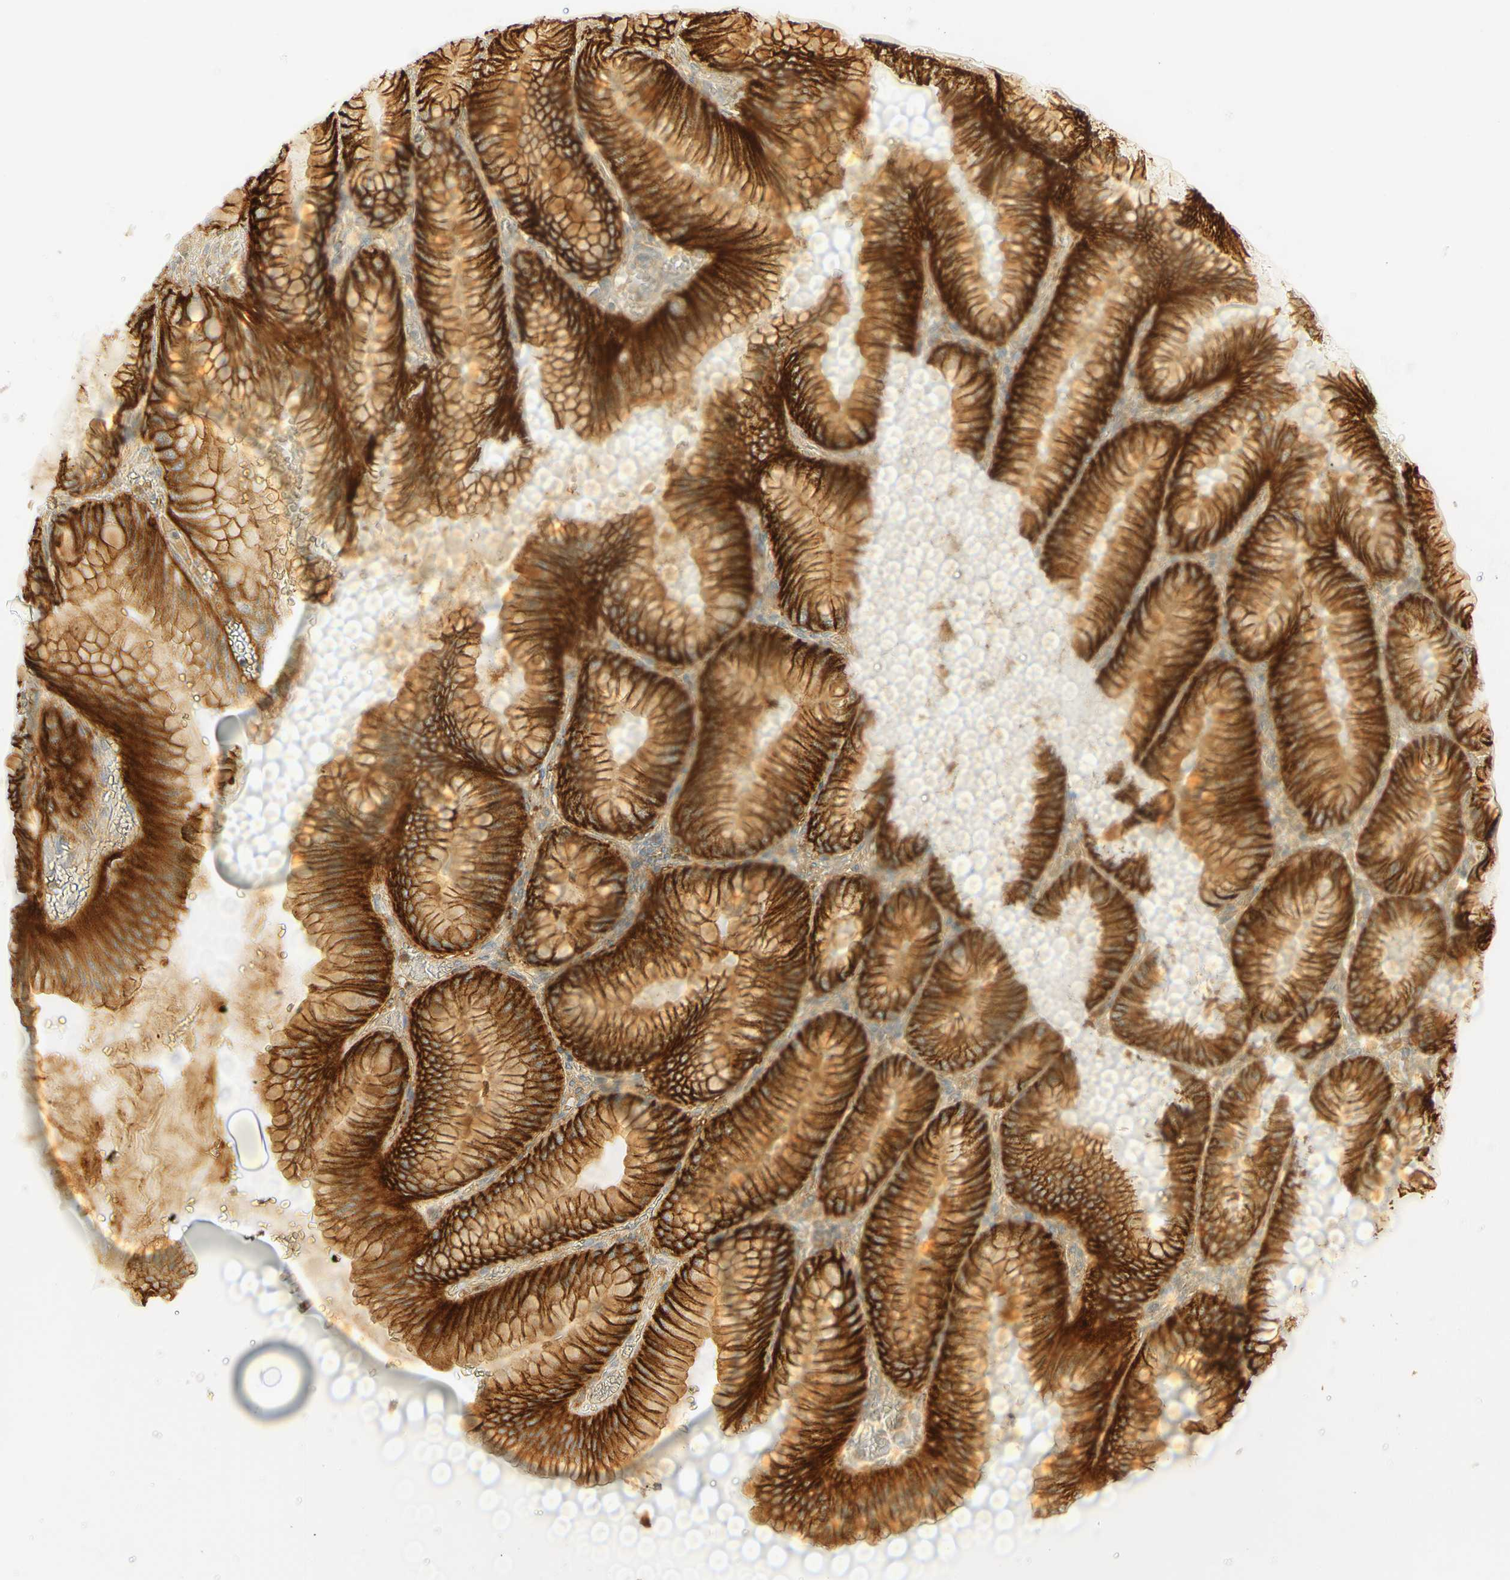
{"staining": {"intensity": "strong", "quantity": ">75%", "location": "cytoplasmic/membranous"}, "tissue": "stomach", "cell_type": "Glandular cells", "image_type": "normal", "snomed": [{"axis": "morphology", "description": "Normal tissue, NOS"}, {"axis": "topography", "description": "Stomach, lower"}], "caption": "The photomicrograph demonstrates immunohistochemical staining of benign stomach. There is strong cytoplasmic/membranous positivity is present in approximately >75% of glandular cells.", "gene": "PCDH7", "patient": {"sex": "male", "age": 71}}